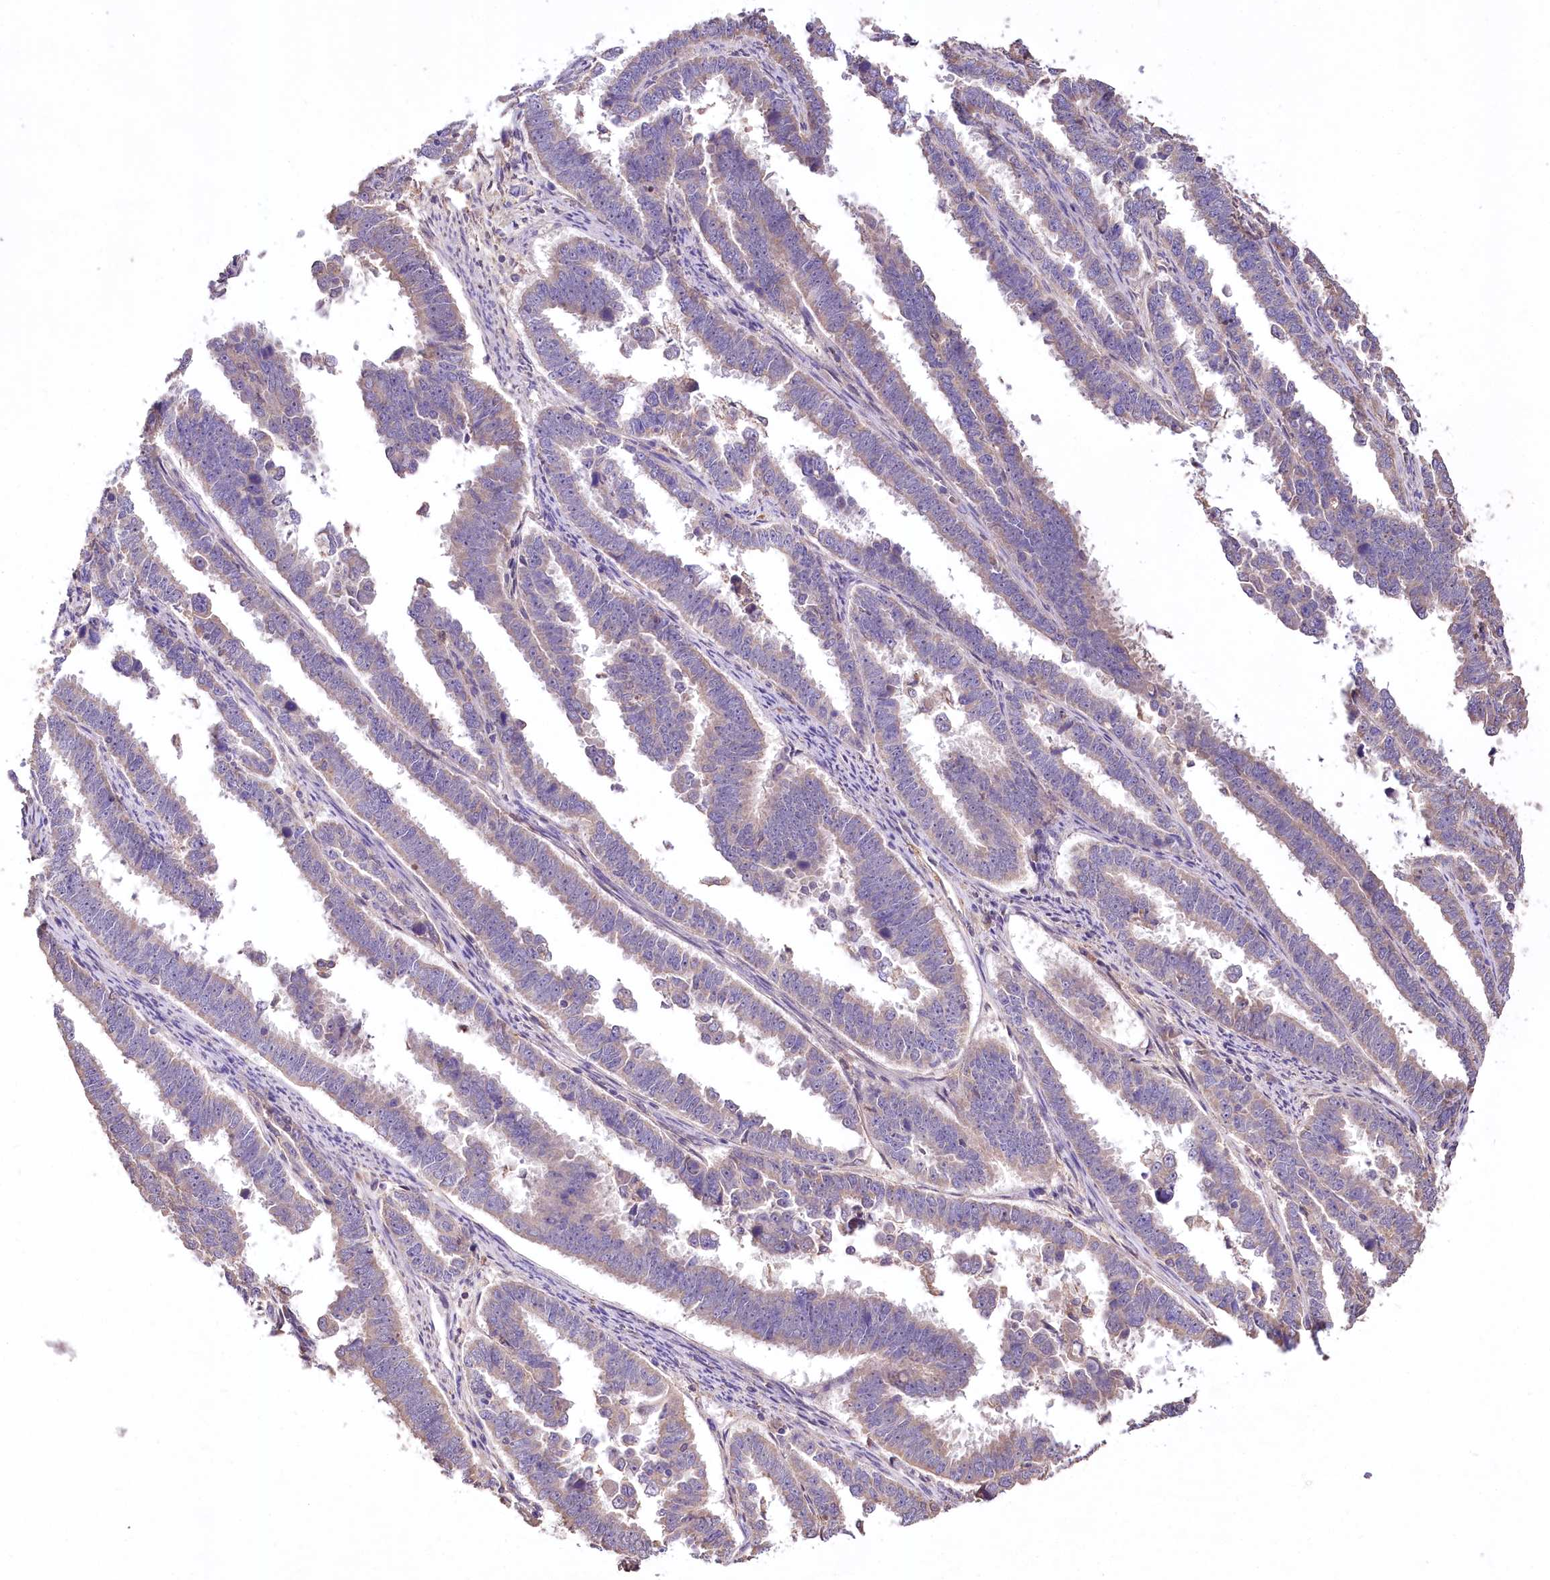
{"staining": {"intensity": "weak", "quantity": "25%-75%", "location": "cytoplasmic/membranous"}, "tissue": "endometrial cancer", "cell_type": "Tumor cells", "image_type": "cancer", "snomed": [{"axis": "morphology", "description": "Adenocarcinoma, NOS"}, {"axis": "topography", "description": "Endometrium"}], "caption": "A low amount of weak cytoplasmic/membranous staining is appreciated in about 25%-75% of tumor cells in endometrial cancer (adenocarcinoma) tissue. (Brightfield microscopy of DAB IHC at high magnification).", "gene": "PCYOX1L", "patient": {"sex": "female", "age": 75}}